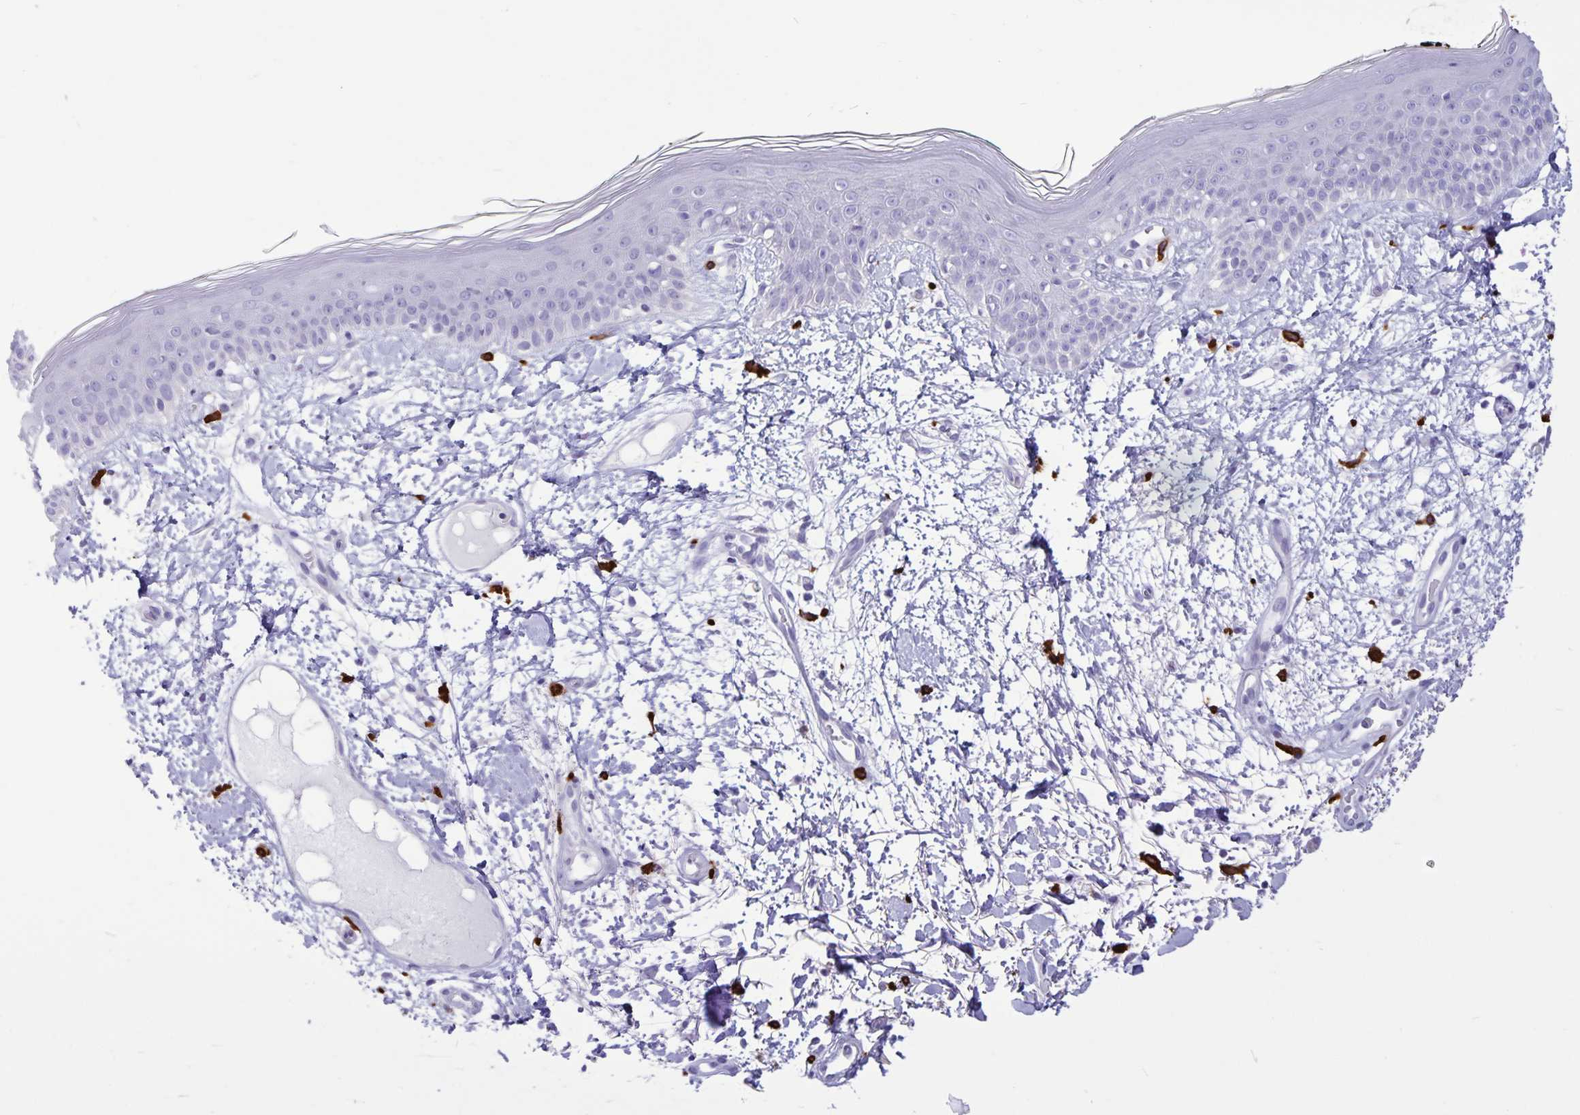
{"staining": {"intensity": "negative", "quantity": "none", "location": "none"}, "tissue": "skin", "cell_type": "Fibroblasts", "image_type": "normal", "snomed": [{"axis": "morphology", "description": "Normal tissue, NOS"}, {"axis": "topography", "description": "Skin"}], "caption": "A high-resolution image shows immunohistochemistry staining of normal skin, which shows no significant staining in fibroblasts.", "gene": "IBTK", "patient": {"sex": "female", "age": 34}}